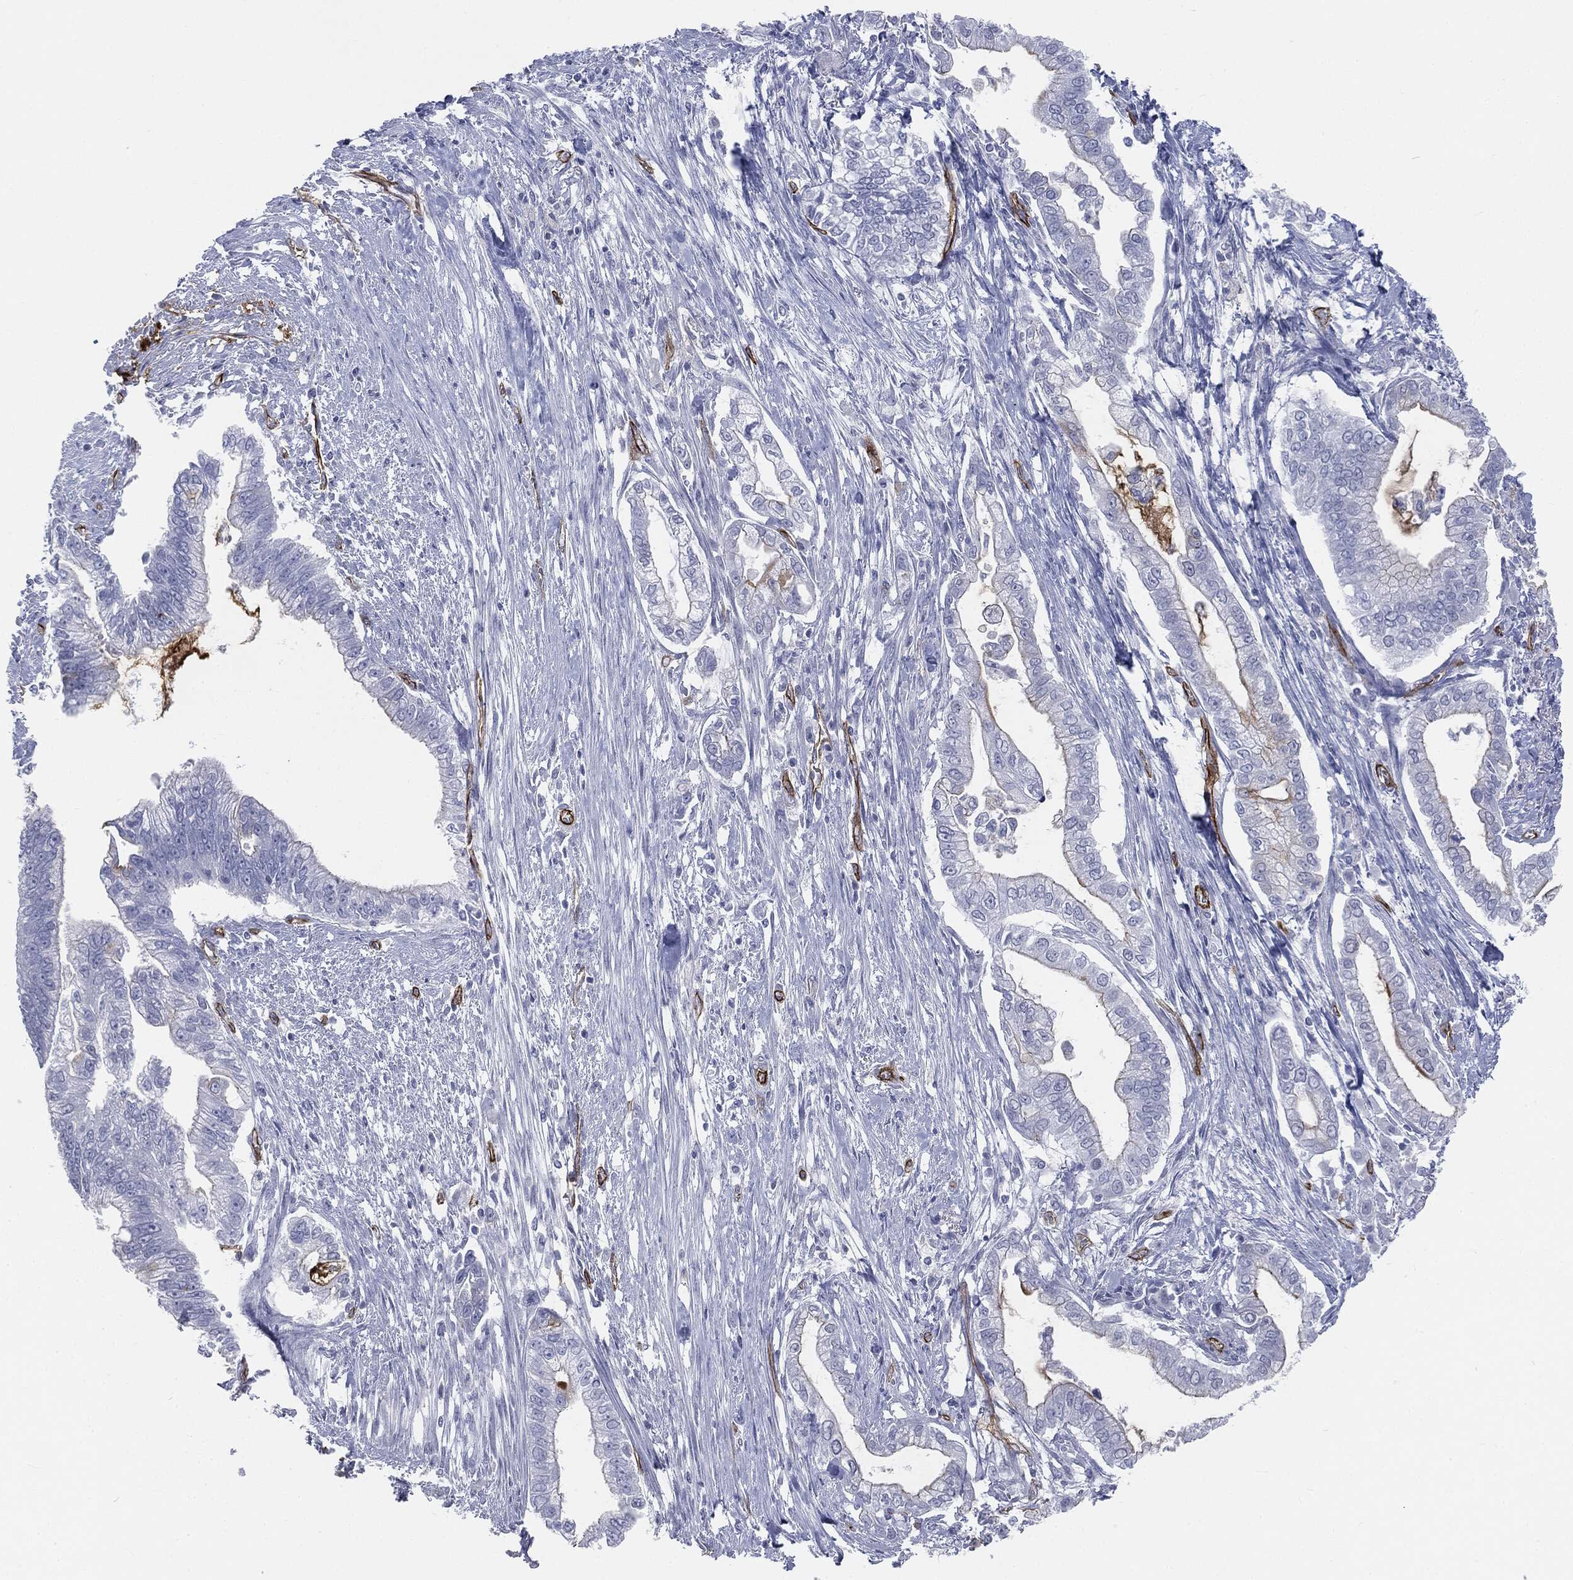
{"staining": {"intensity": "negative", "quantity": "none", "location": "none"}, "tissue": "pancreatic cancer", "cell_type": "Tumor cells", "image_type": "cancer", "snomed": [{"axis": "morphology", "description": "Adenocarcinoma, NOS"}, {"axis": "topography", "description": "Pancreas"}], "caption": "Tumor cells show no significant staining in pancreatic cancer (adenocarcinoma).", "gene": "MUC5AC", "patient": {"sex": "male", "age": 70}}